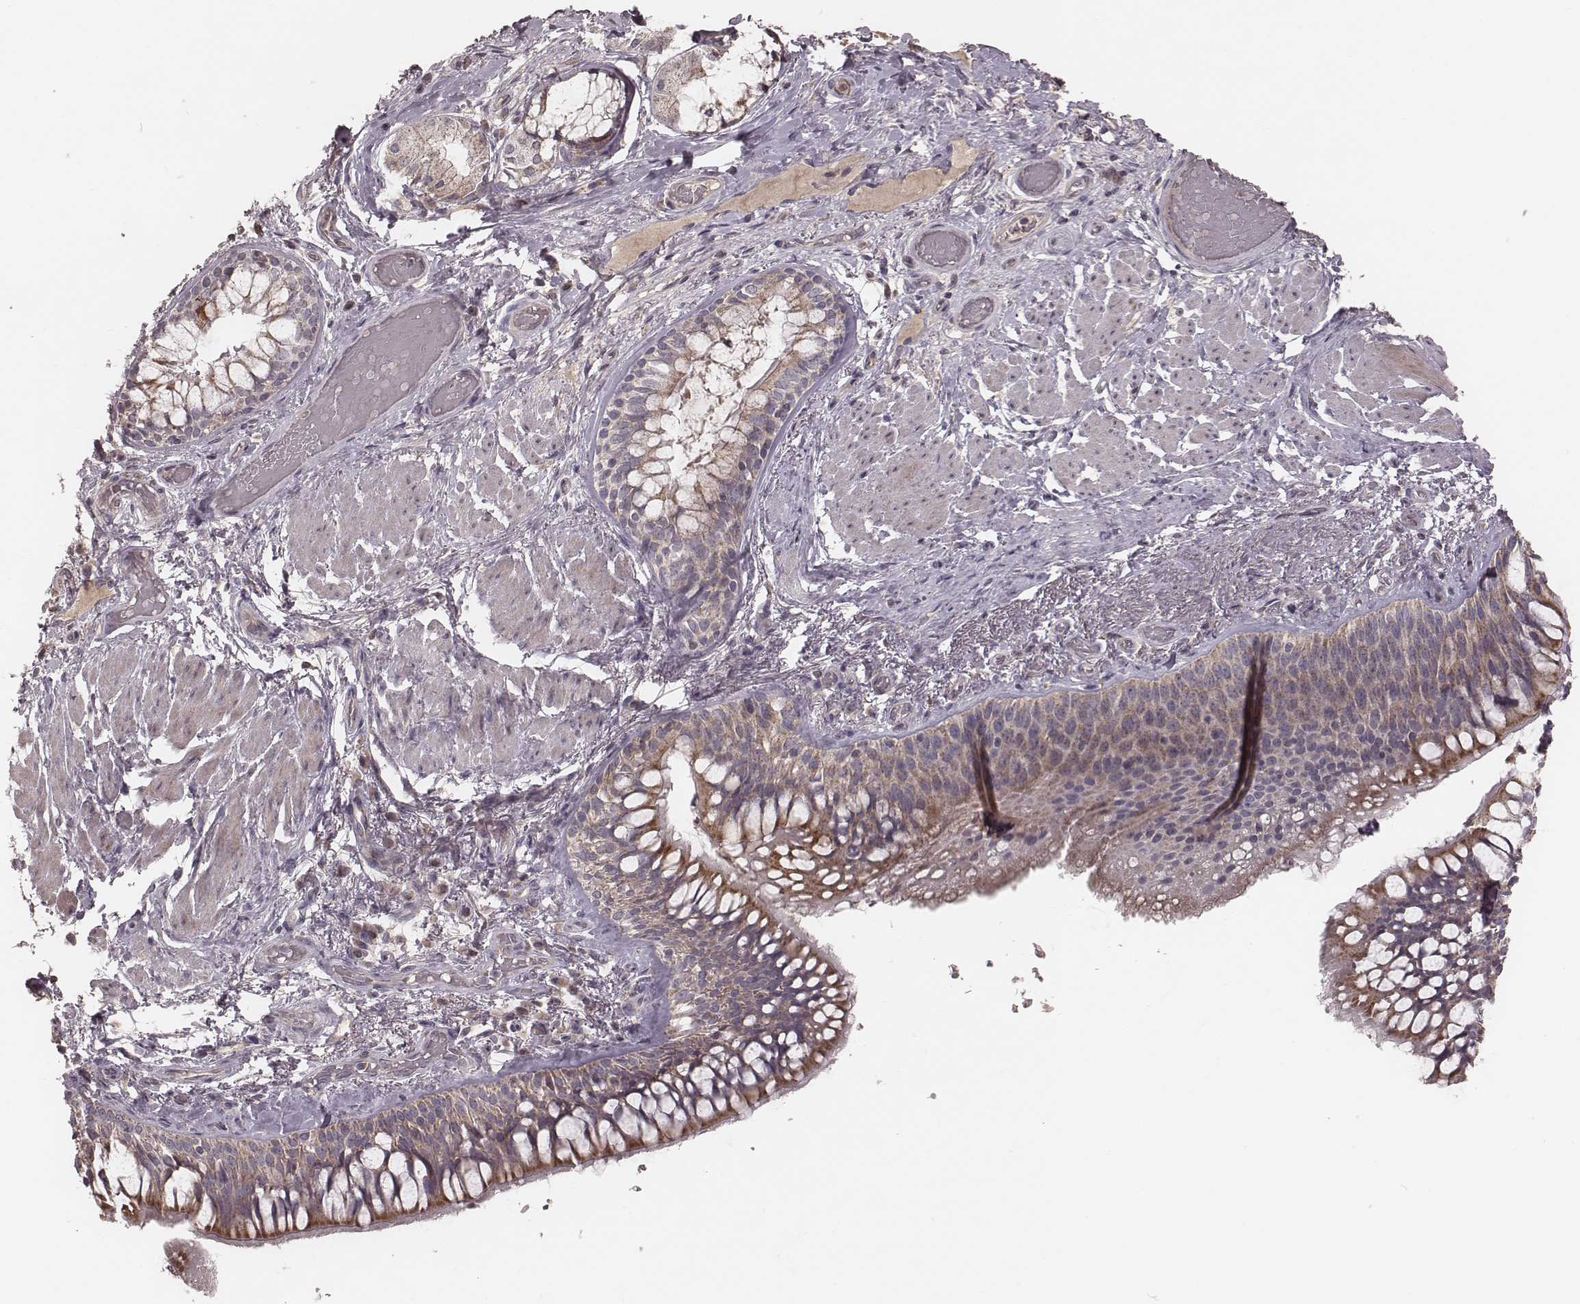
{"staining": {"intensity": "negative", "quantity": "none", "location": "none"}, "tissue": "adipose tissue", "cell_type": "Adipocytes", "image_type": "normal", "snomed": [{"axis": "morphology", "description": "Normal tissue, NOS"}, {"axis": "topography", "description": "Cartilage tissue"}, {"axis": "topography", "description": "Bronchus"}], "caption": "High magnification brightfield microscopy of benign adipose tissue stained with DAB (brown) and counterstained with hematoxylin (blue): adipocytes show no significant positivity.", "gene": "MRPS27", "patient": {"sex": "male", "age": 64}}